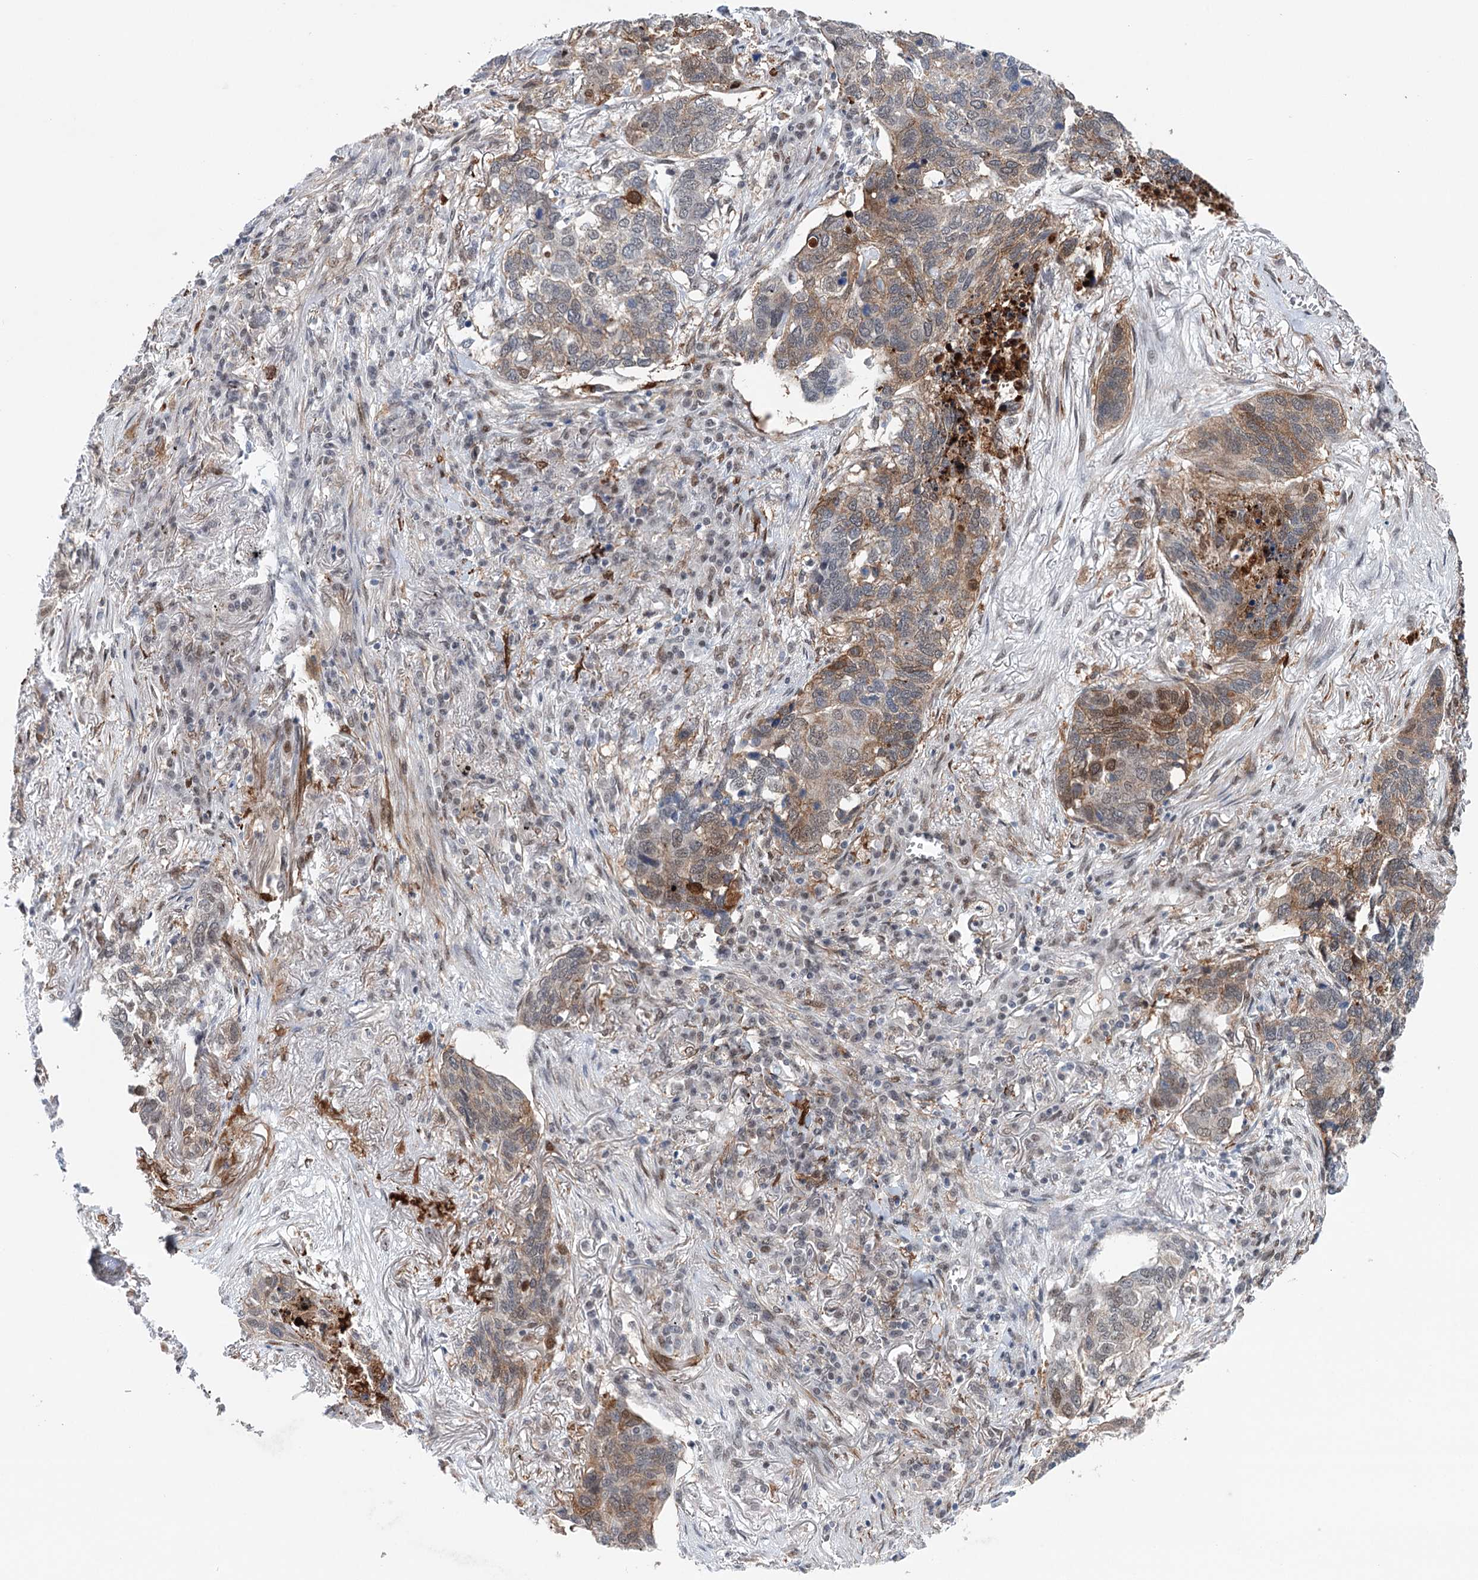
{"staining": {"intensity": "moderate", "quantity": "25%-75%", "location": "cytoplasmic/membranous"}, "tissue": "lung cancer", "cell_type": "Tumor cells", "image_type": "cancer", "snomed": [{"axis": "morphology", "description": "Squamous cell carcinoma, NOS"}, {"axis": "topography", "description": "Lung"}], "caption": "Brown immunohistochemical staining in human lung cancer (squamous cell carcinoma) displays moderate cytoplasmic/membranous expression in about 25%-75% of tumor cells.", "gene": "FAM53A", "patient": {"sex": "female", "age": 63}}